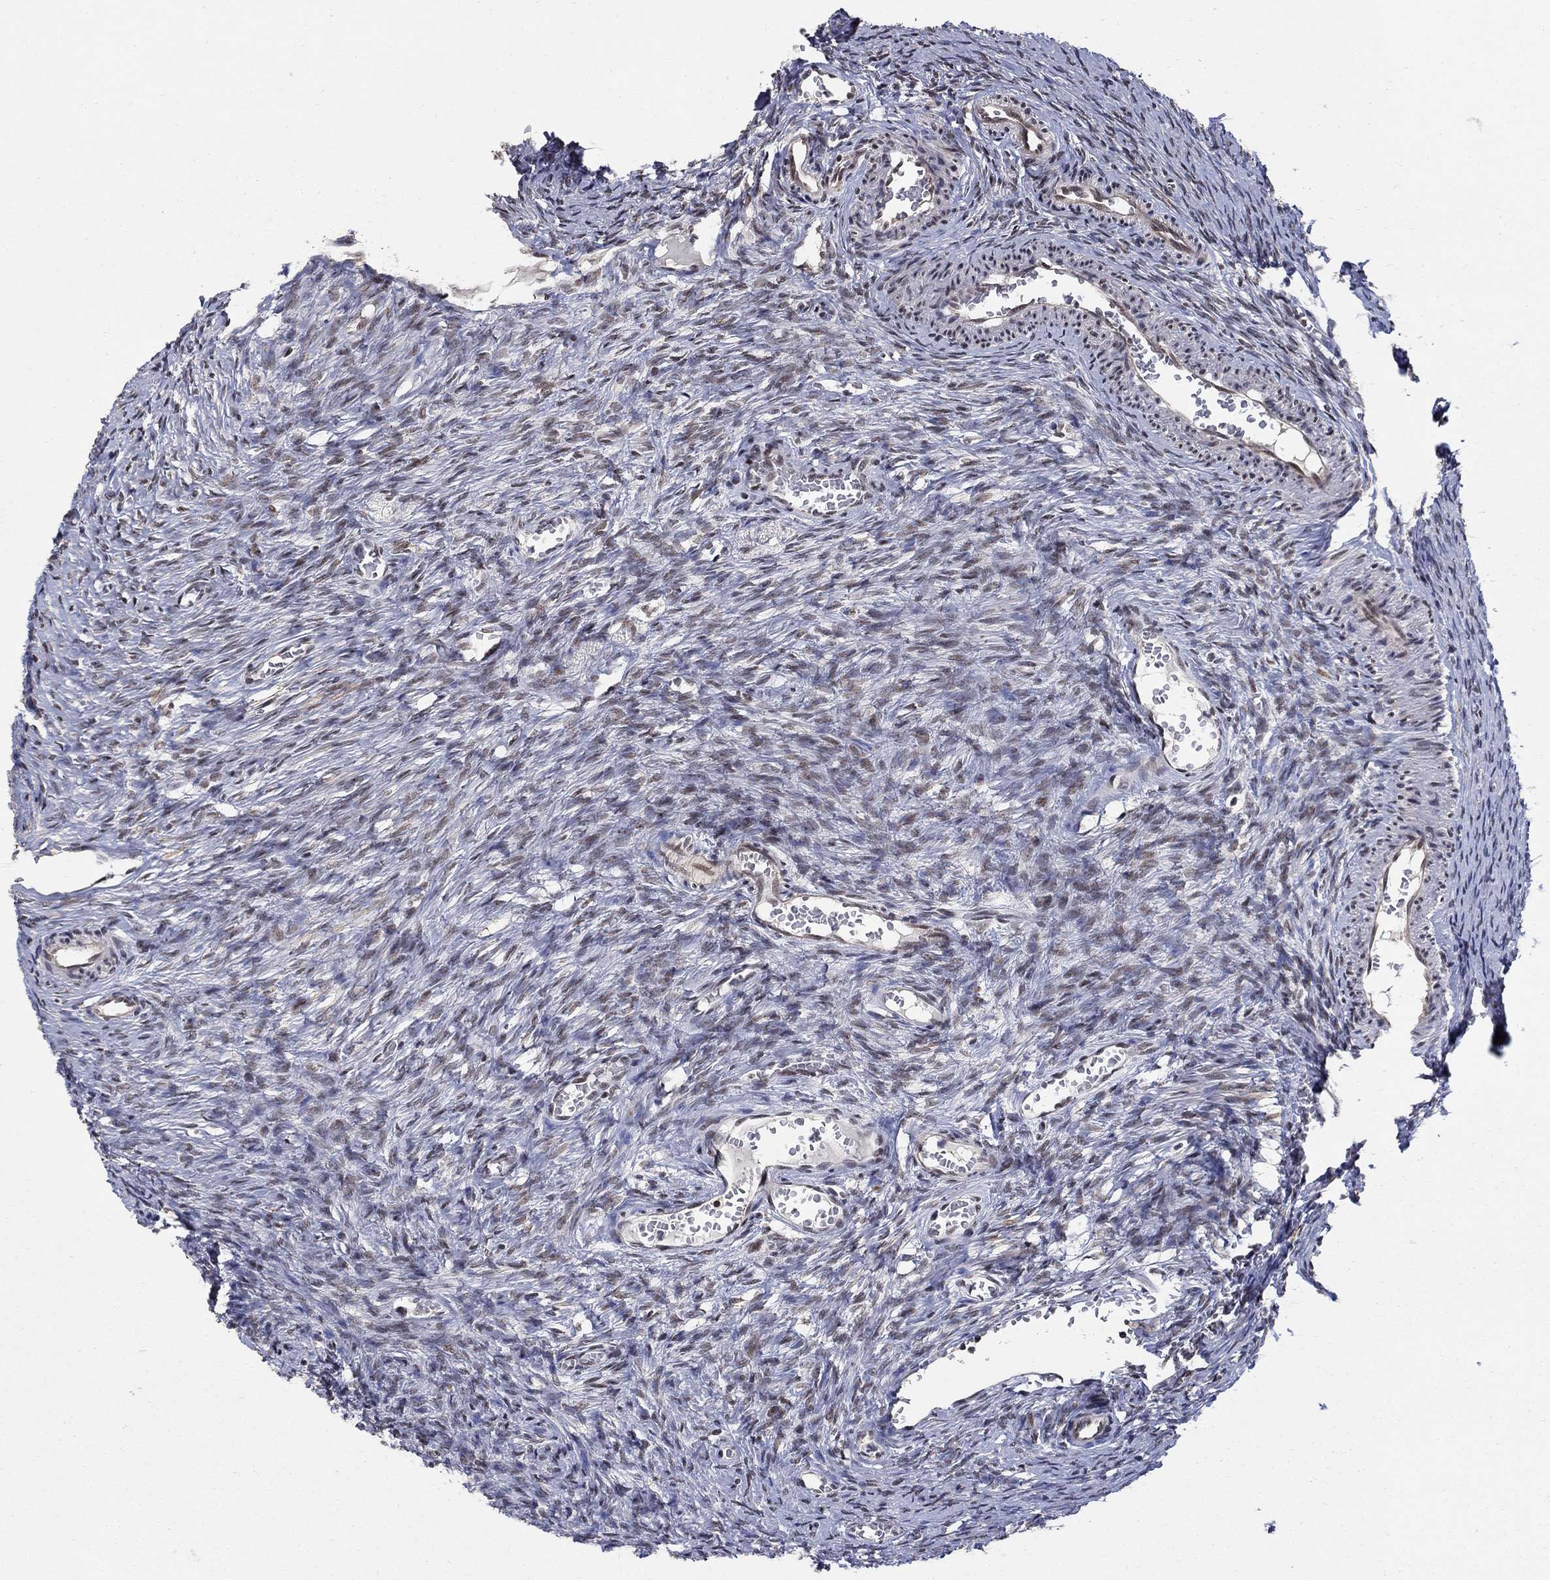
{"staining": {"intensity": "moderate", "quantity": "<25%", "location": "nuclear"}, "tissue": "ovary", "cell_type": "Follicle cells", "image_type": "normal", "snomed": [{"axis": "morphology", "description": "Normal tissue, NOS"}, {"axis": "topography", "description": "Ovary"}], "caption": "Immunohistochemistry histopathology image of benign ovary: ovary stained using immunohistochemistry (IHC) exhibits low levels of moderate protein expression localized specifically in the nuclear of follicle cells, appearing as a nuclear brown color.", "gene": "PNISR", "patient": {"sex": "female", "age": 39}}